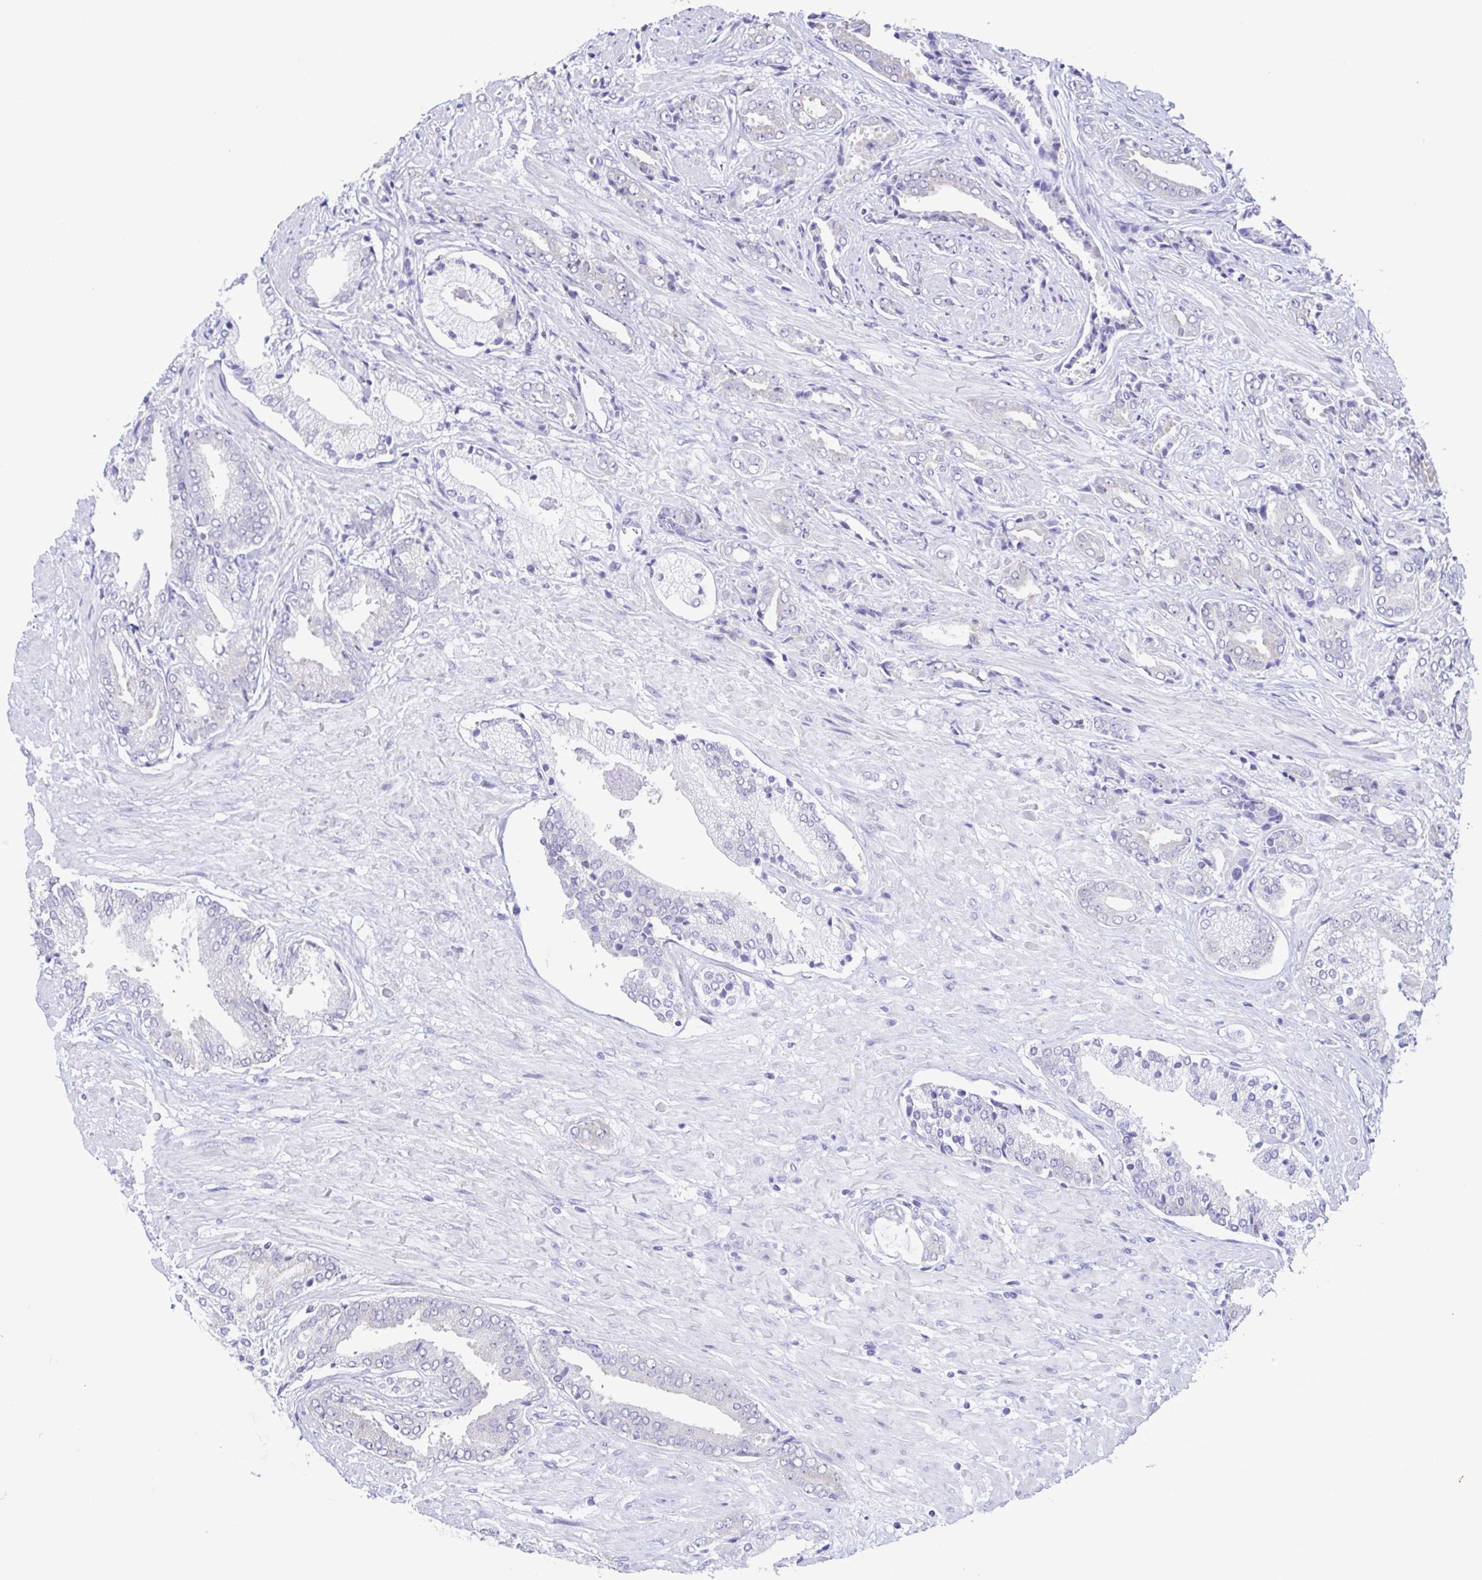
{"staining": {"intensity": "negative", "quantity": "none", "location": "none"}, "tissue": "prostate cancer", "cell_type": "Tumor cells", "image_type": "cancer", "snomed": [{"axis": "morphology", "description": "Adenocarcinoma, High grade"}, {"axis": "topography", "description": "Prostate"}], "caption": "Immunohistochemistry image of prostate high-grade adenocarcinoma stained for a protein (brown), which displays no staining in tumor cells.", "gene": "TNNI3", "patient": {"sex": "male", "age": 56}}